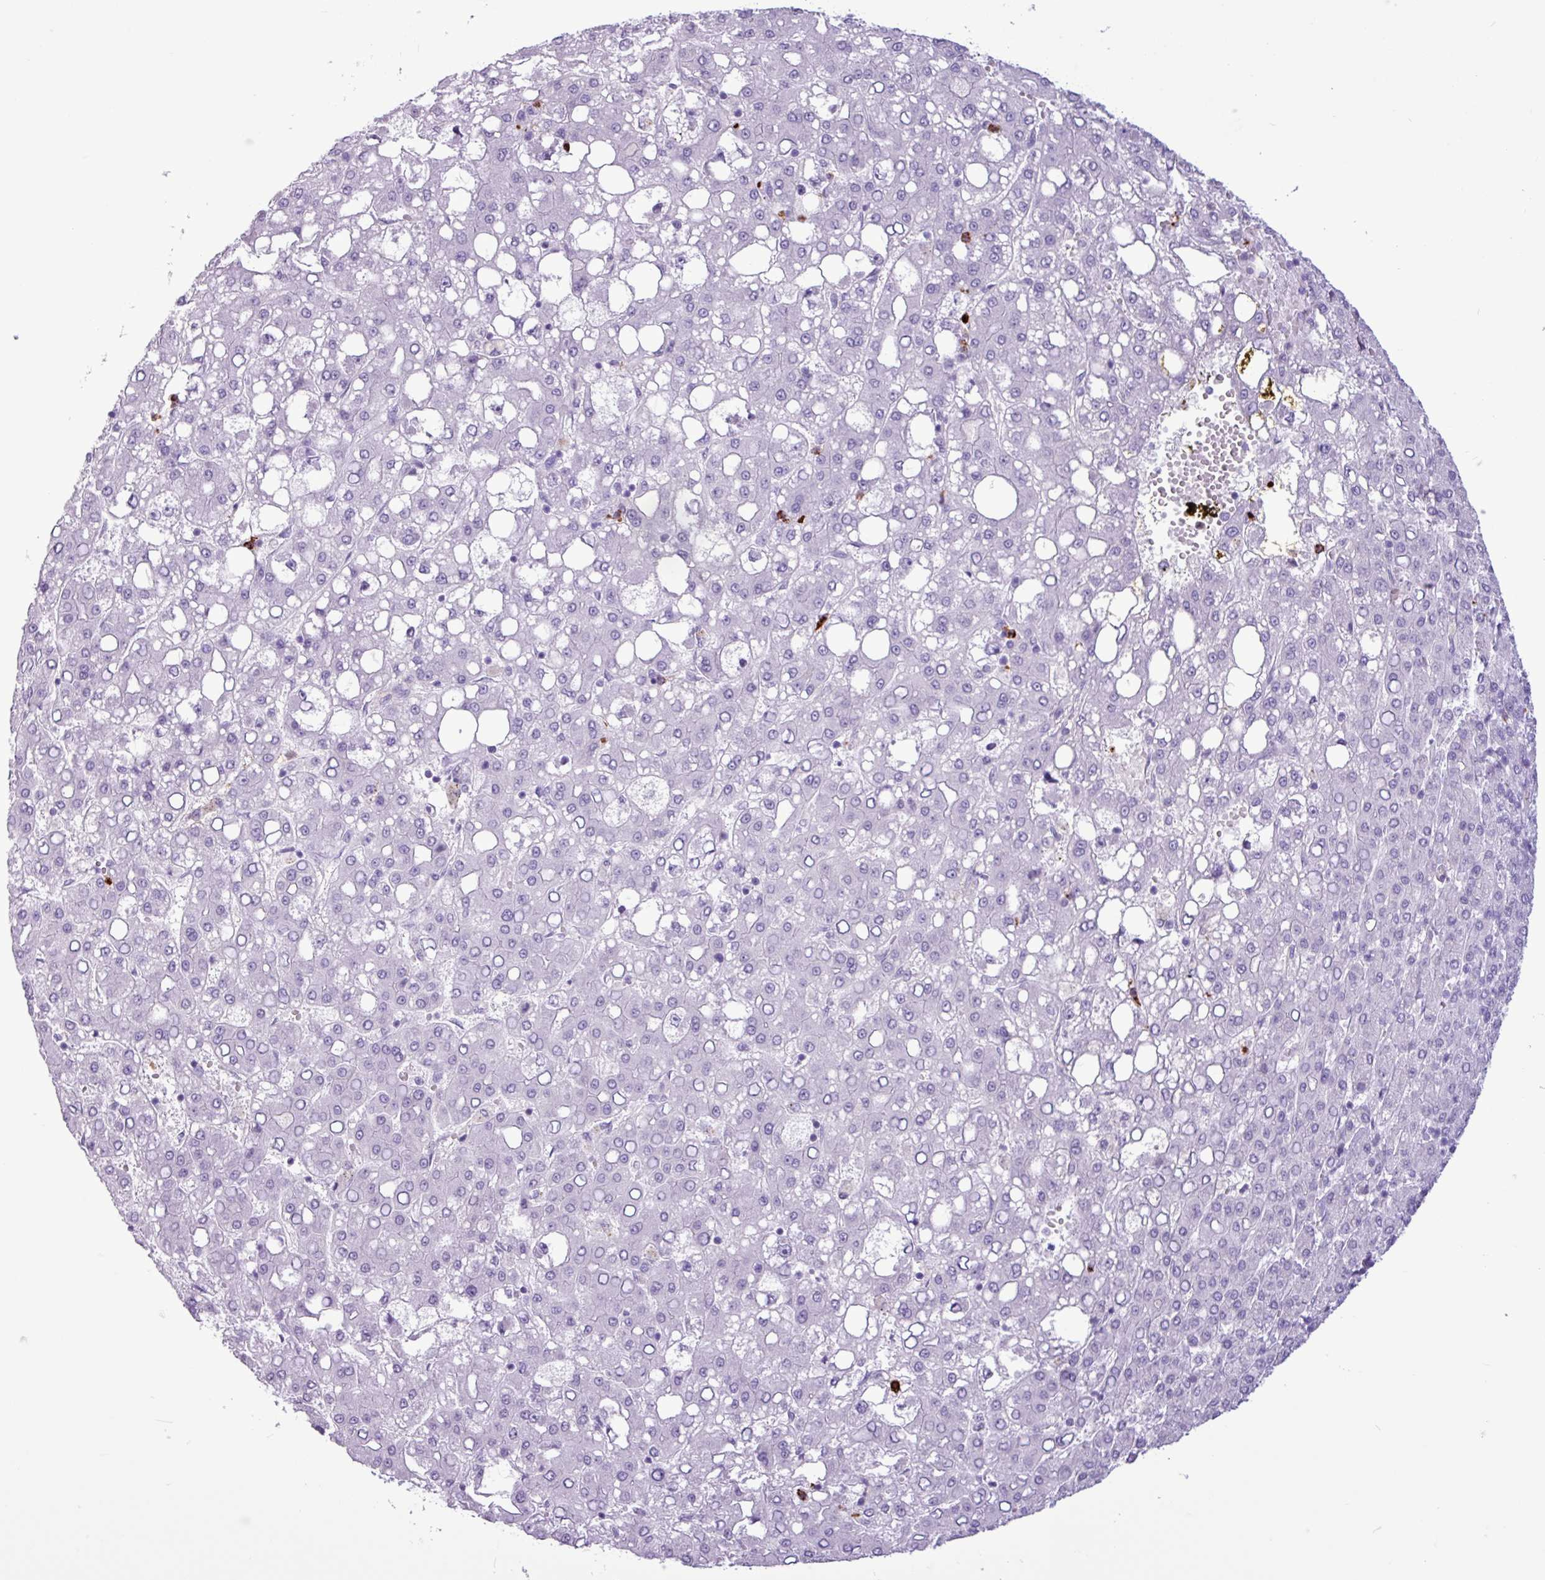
{"staining": {"intensity": "negative", "quantity": "none", "location": "none"}, "tissue": "liver cancer", "cell_type": "Tumor cells", "image_type": "cancer", "snomed": [{"axis": "morphology", "description": "Carcinoma, Hepatocellular, NOS"}, {"axis": "topography", "description": "Liver"}], "caption": "Immunohistochemistry micrograph of neoplastic tissue: liver cancer stained with DAB reveals no significant protein positivity in tumor cells.", "gene": "TMEM178A", "patient": {"sex": "male", "age": 65}}